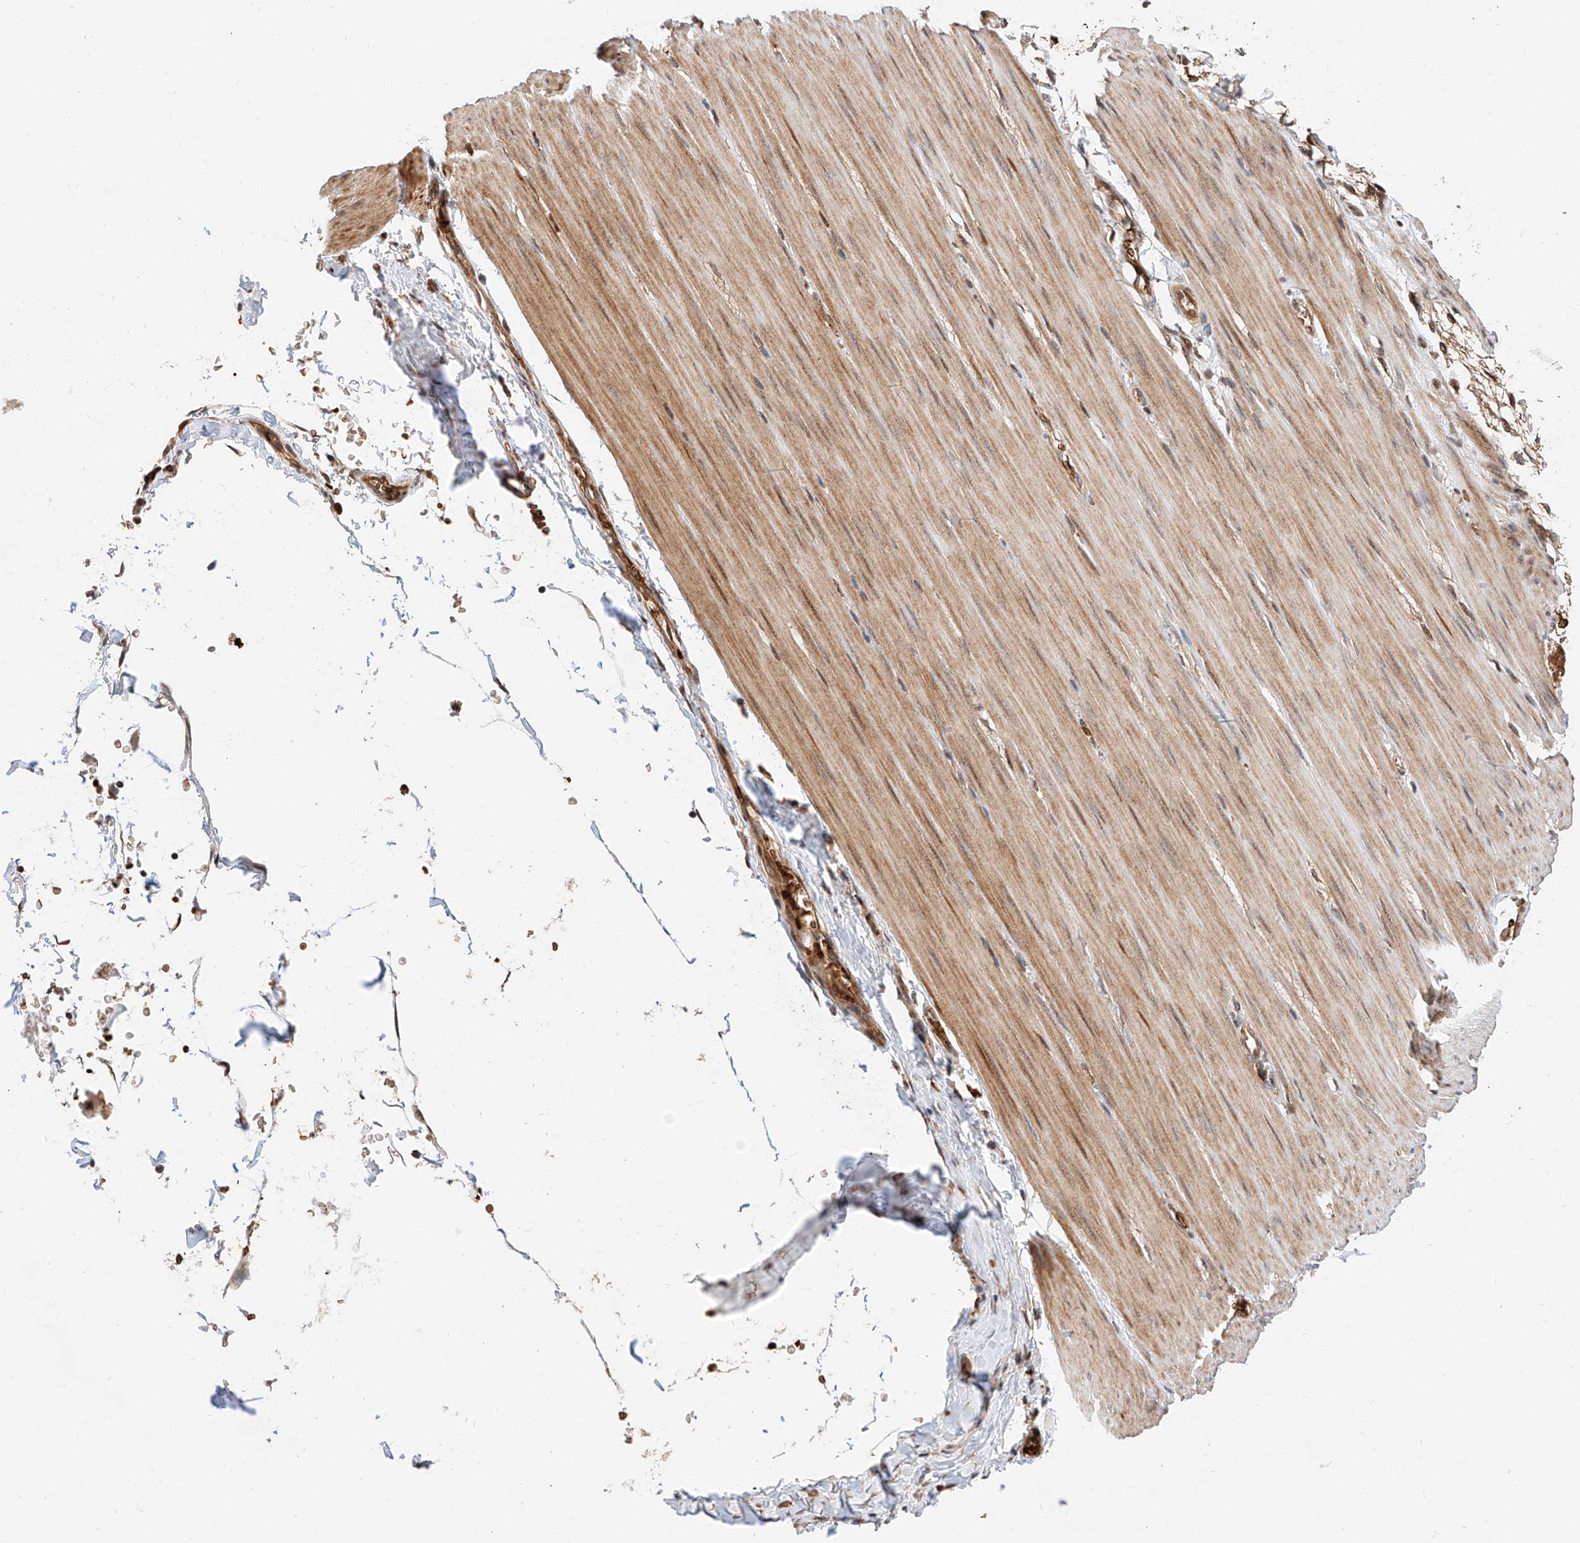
{"staining": {"intensity": "moderate", "quantity": ">75%", "location": "cytoplasmic/membranous"}, "tissue": "smooth muscle", "cell_type": "Smooth muscle cells", "image_type": "normal", "snomed": [{"axis": "morphology", "description": "Normal tissue, NOS"}, {"axis": "morphology", "description": "Adenocarcinoma, NOS"}, {"axis": "topography", "description": "Colon"}, {"axis": "topography", "description": "Peripheral nerve tissue"}], "caption": "Immunohistochemical staining of unremarkable human smooth muscle demonstrates >75% levels of moderate cytoplasmic/membranous protein expression in about >75% of smooth muscle cells. The protein is shown in brown color, while the nuclei are stained blue.", "gene": "THTPA", "patient": {"sex": "male", "age": 14}}